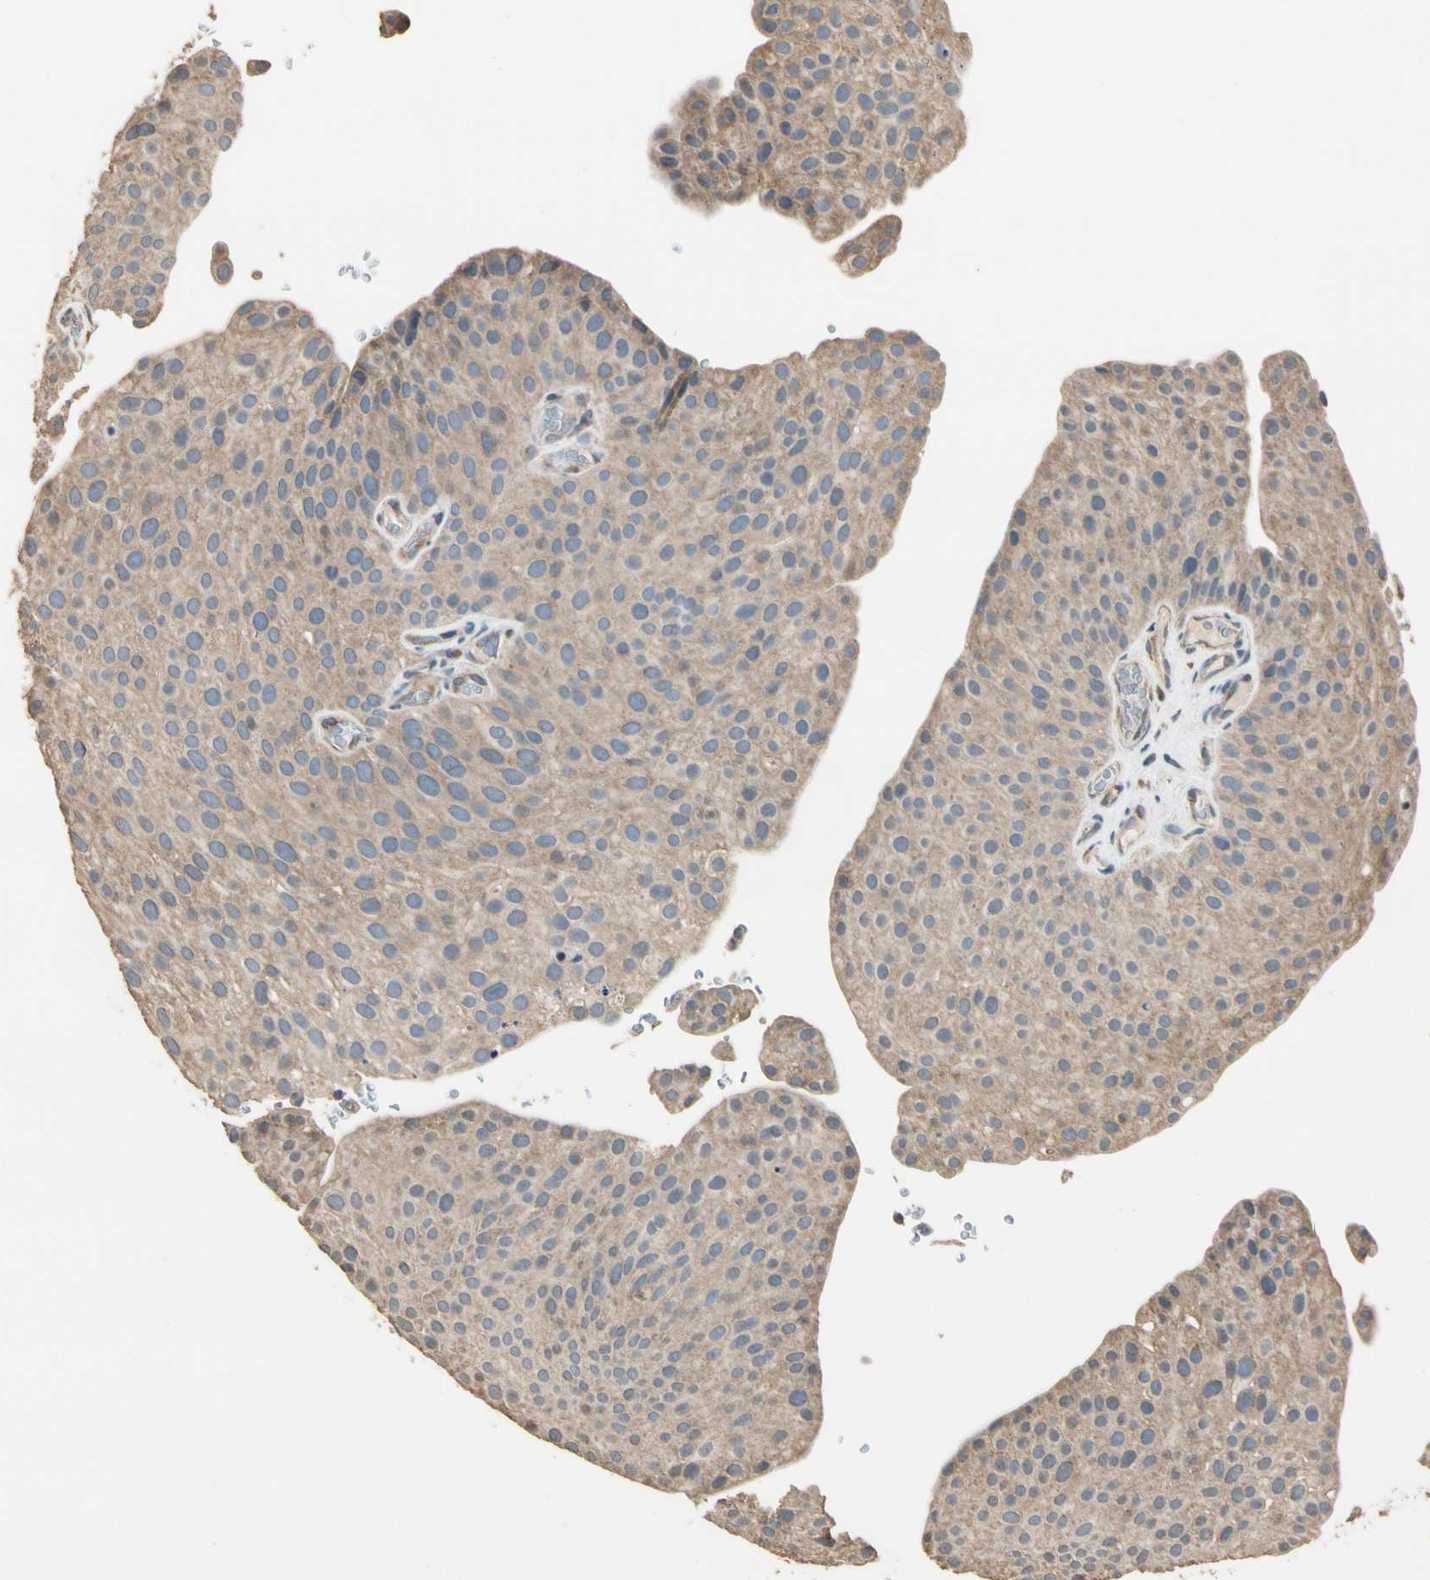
{"staining": {"intensity": "moderate", "quantity": ">75%", "location": "cytoplasmic/membranous"}, "tissue": "urothelial cancer", "cell_type": "Tumor cells", "image_type": "cancer", "snomed": [{"axis": "morphology", "description": "Urothelial carcinoma, Low grade"}, {"axis": "topography", "description": "Smooth muscle"}, {"axis": "topography", "description": "Urinary bladder"}], "caption": "This micrograph reveals immunohistochemistry (IHC) staining of low-grade urothelial carcinoma, with medium moderate cytoplasmic/membranous staining in about >75% of tumor cells.", "gene": "STX18", "patient": {"sex": "male", "age": 60}}